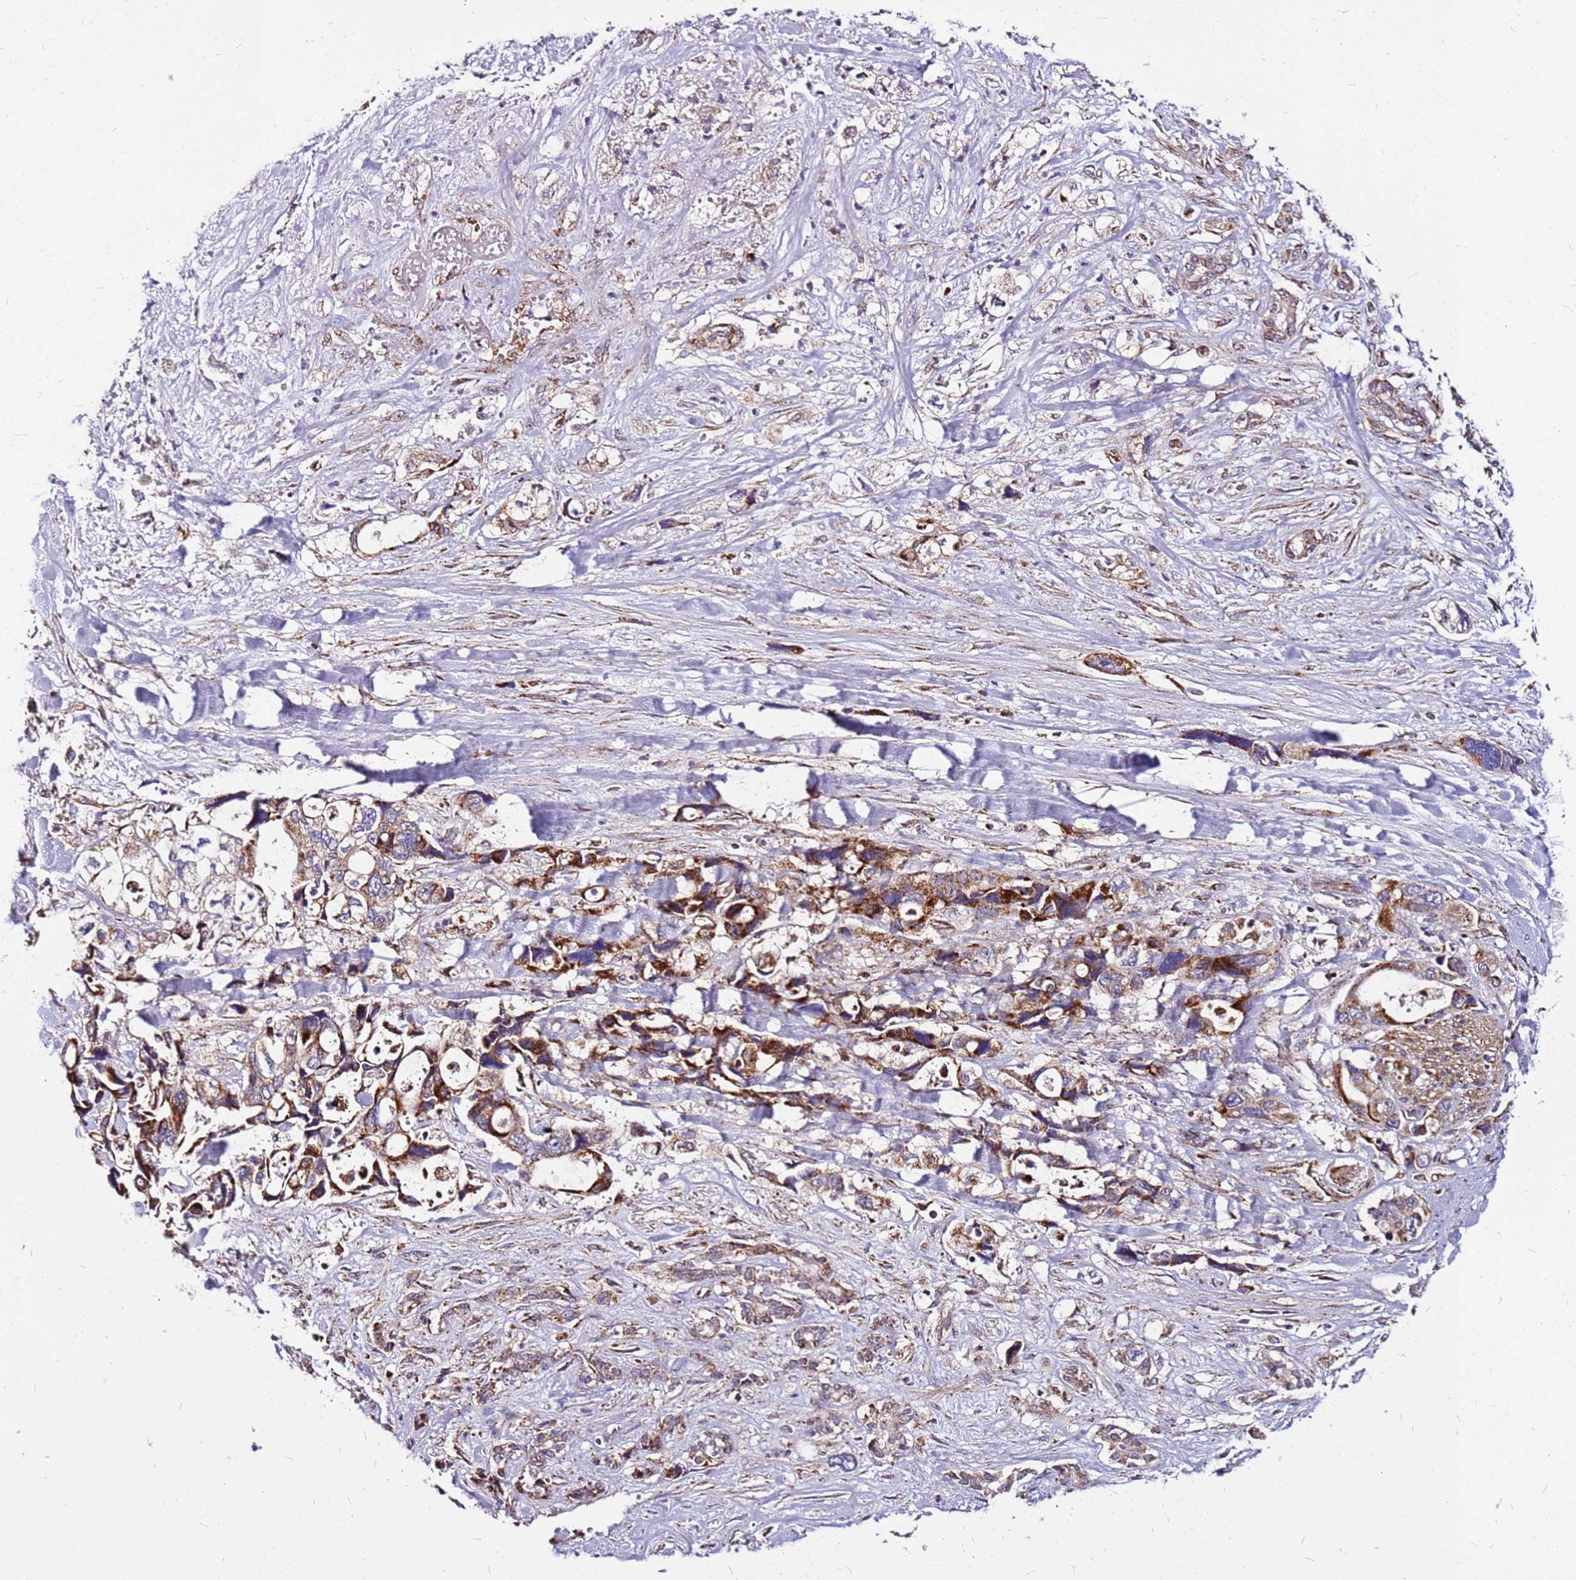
{"staining": {"intensity": "moderate", "quantity": ">75%", "location": "cytoplasmic/membranous"}, "tissue": "pancreatic cancer", "cell_type": "Tumor cells", "image_type": "cancer", "snomed": [{"axis": "morphology", "description": "Adenocarcinoma, NOS"}, {"axis": "topography", "description": "Pancreas"}], "caption": "High-magnification brightfield microscopy of pancreatic adenocarcinoma stained with DAB (brown) and counterstained with hematoxylin (blue). tumor cells exhibit moderate cytoplasmic/membranous positivity is present in approximately>75% of cells.", "gene": "OR51T1", "patient": {"sex": "male", "age": 46}}